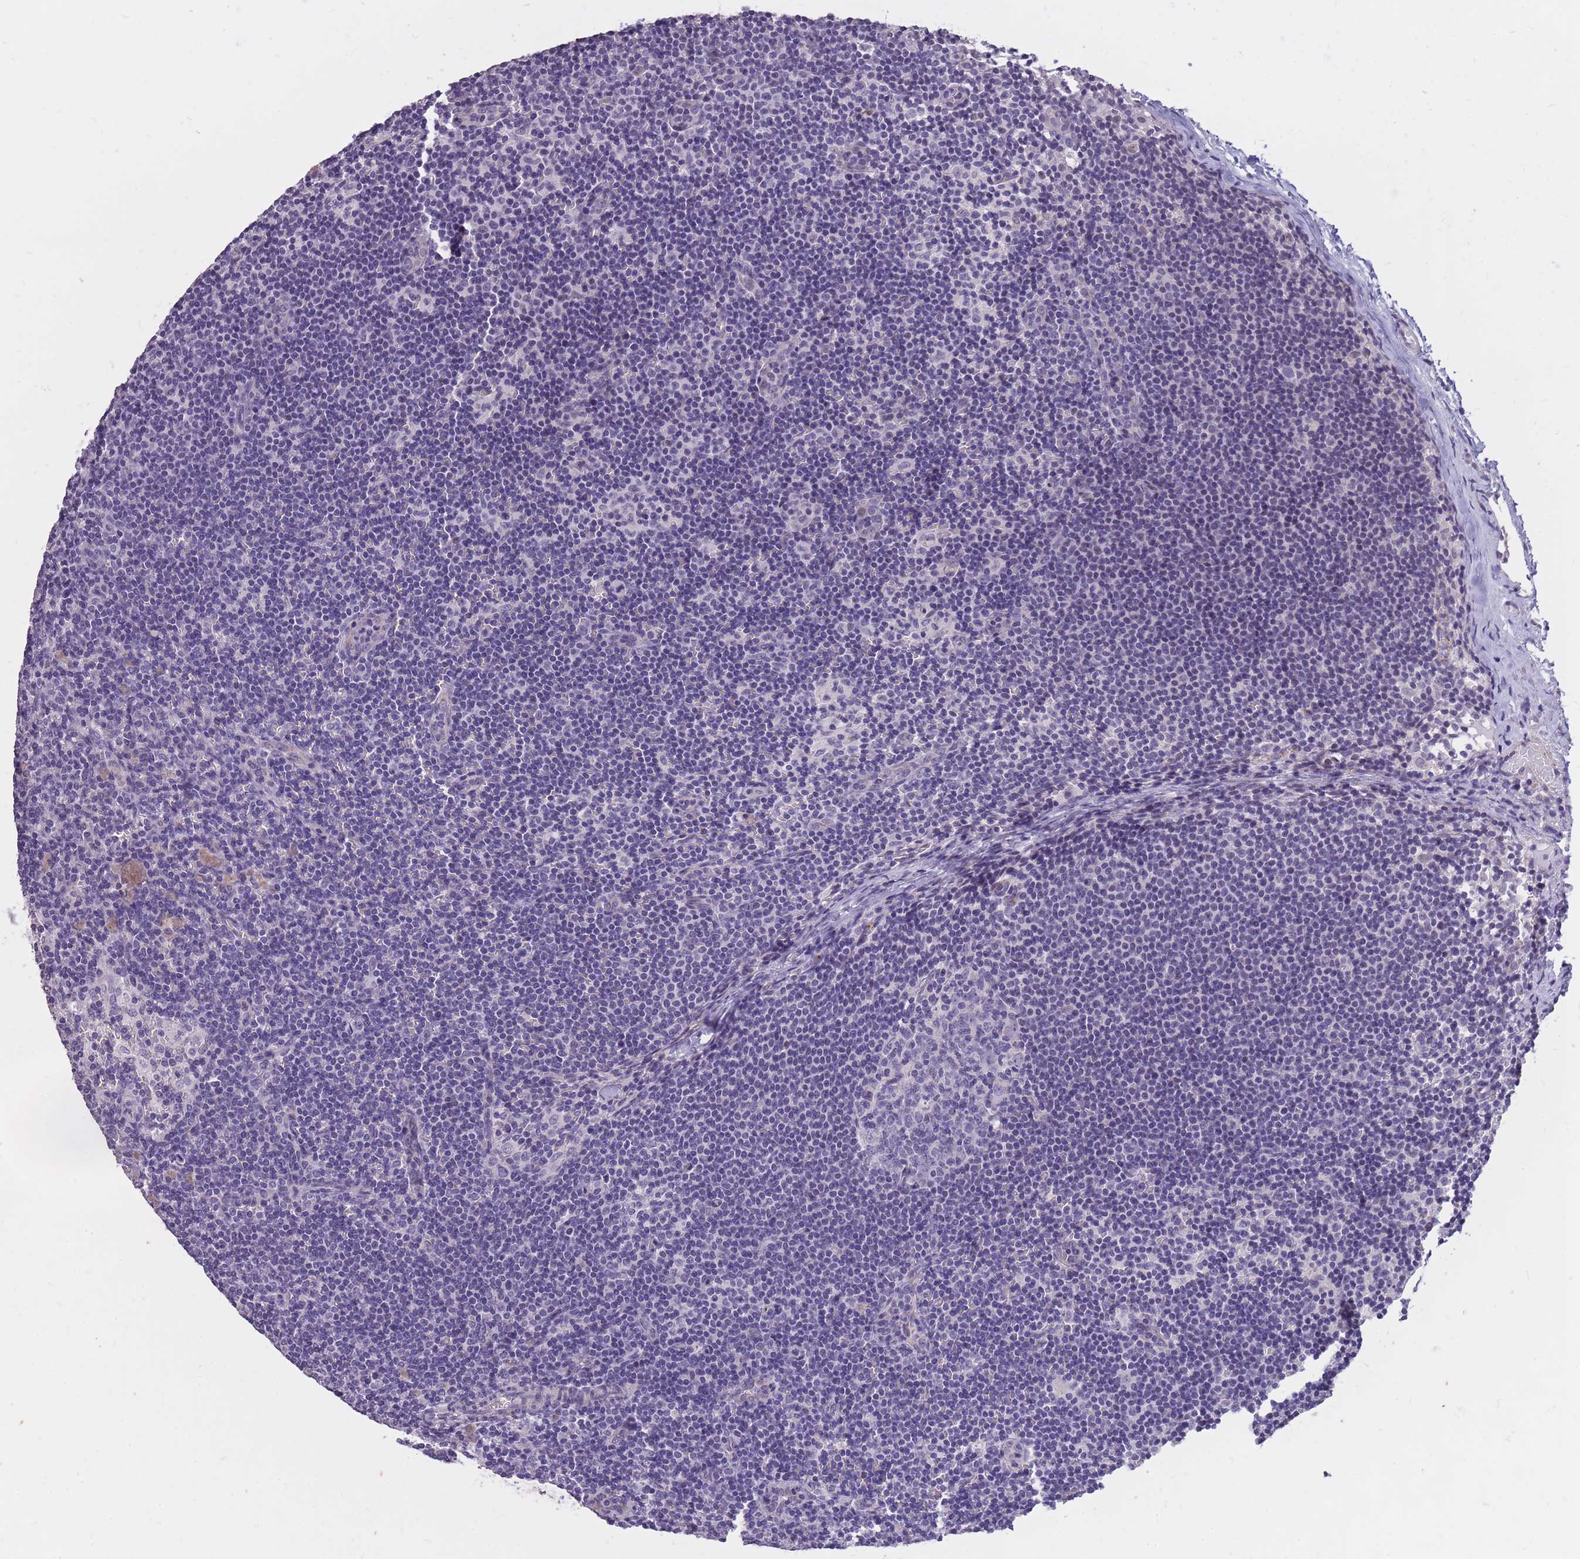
{"staining": {"intensity": "negative", "quantity": "none", "location": "none"}, "tissue": "lymph node", "cell_type": "Germinal center cells", "image_type": "normal", "snomed": [{"axis": "morphology", "description": "Normal tissue, NOS"}, {"axis": "topography", "description": "Lymph node"}], "caption": "Immunohistochemistry (IHC) micrograph of normal human lymph node stained for a protein (brown), which demonstrates no positivity in germinal center cells.", "gene": "RNF170", "patient": {"sex": "female", "age": 42}}